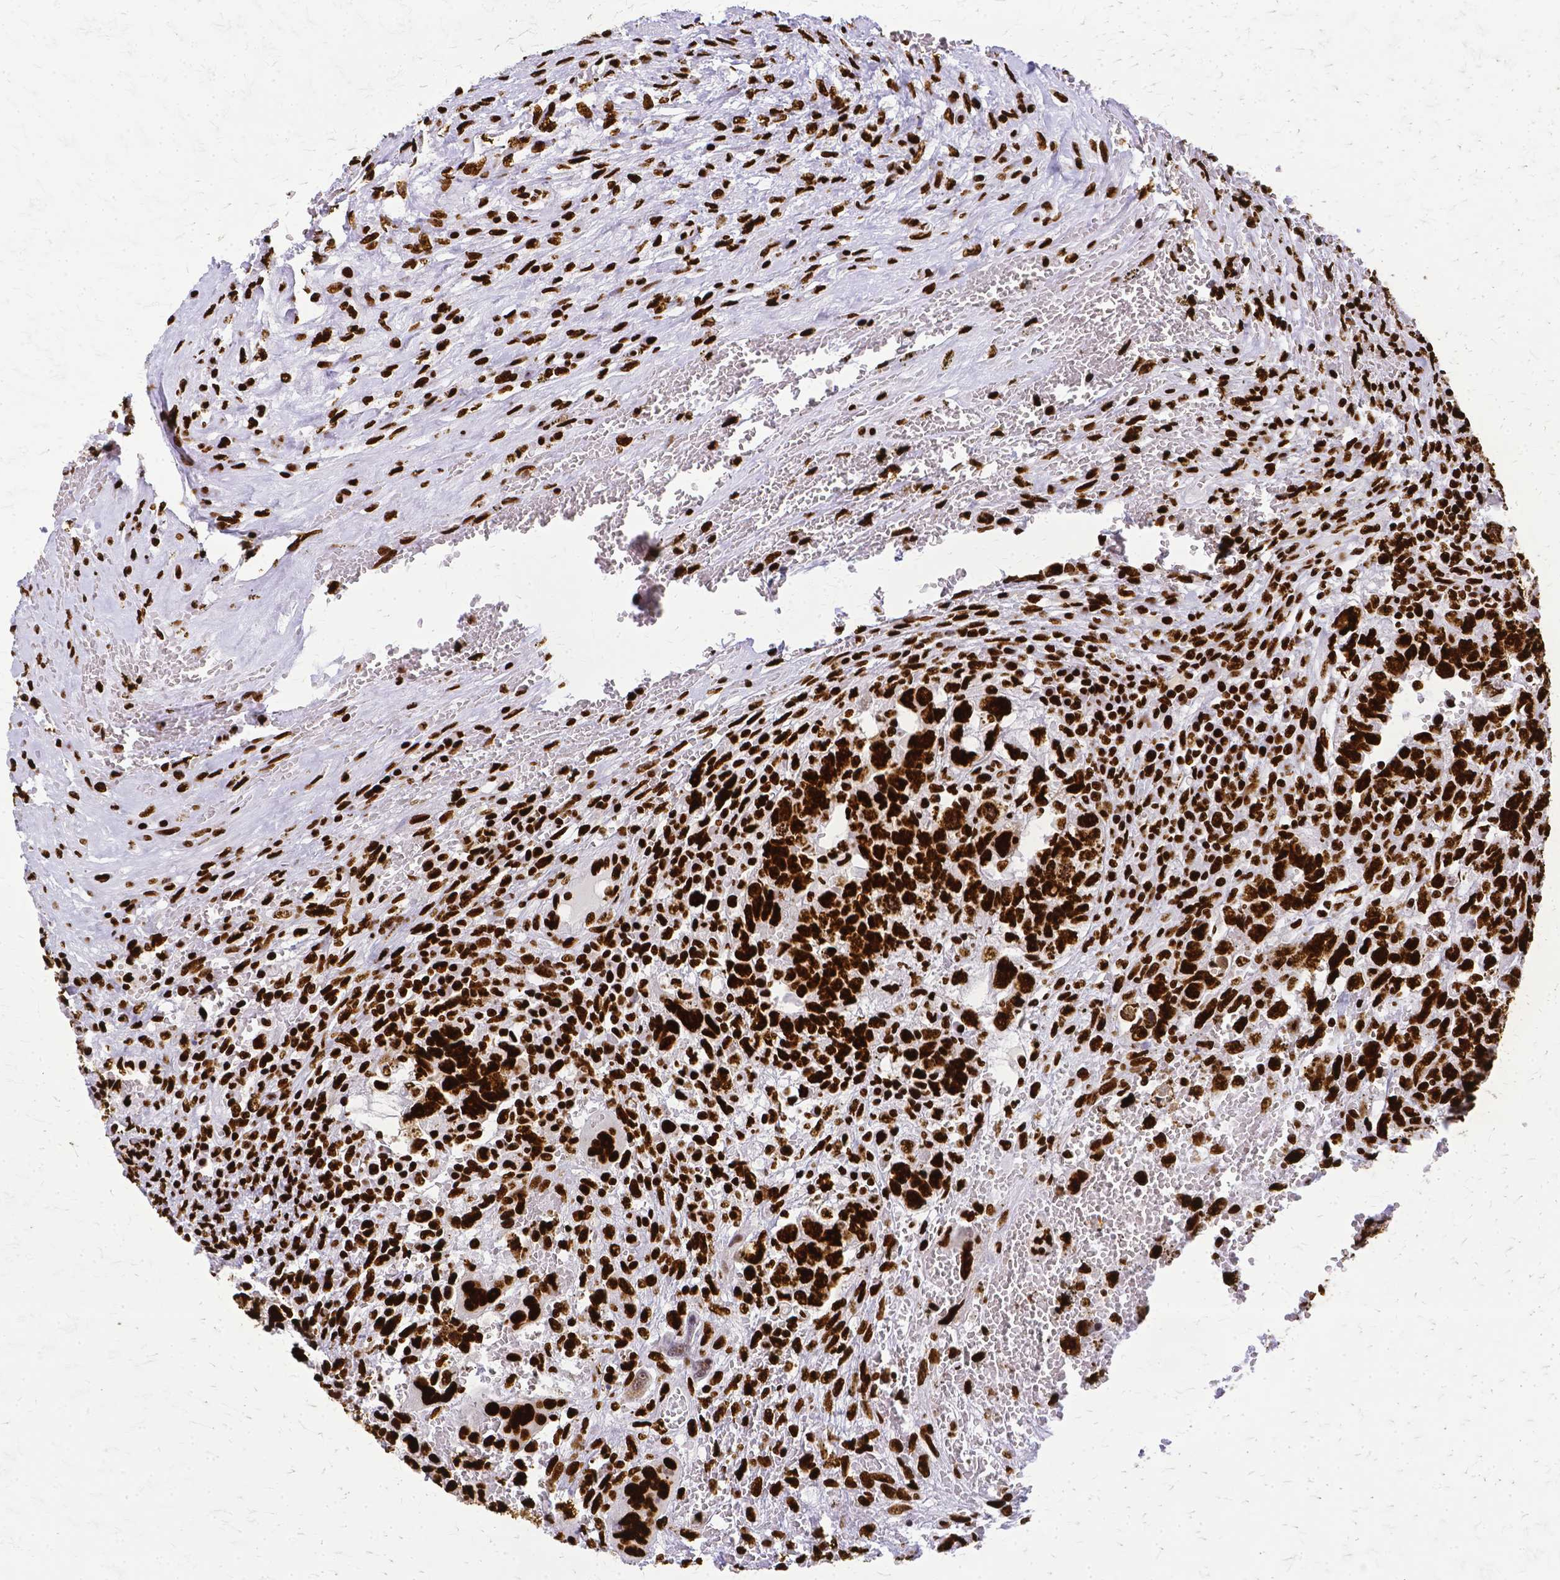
{"staining": {"intensity": "strong", "quantity": ">75%", "location": "nuclear"}, "tissue": "testis cancer", "cell_type": "Tumor cells", "image_type": "cancer", "snomed": [{"axis": "morphology", "description": "Carcinoma, Embryonal, NOS"}, {"axis": "topography", "description": "Testis"}], "caption": "Brown immunohistochemical staining in human testis cancer demonstrates strong nuclear positivity in about >75% of tumor cells. (brown staining indicates protein expression, while blue staining denotes nuclei).", "gene": "SFPQ", "patient": {"sex": "male", "age": 26}}